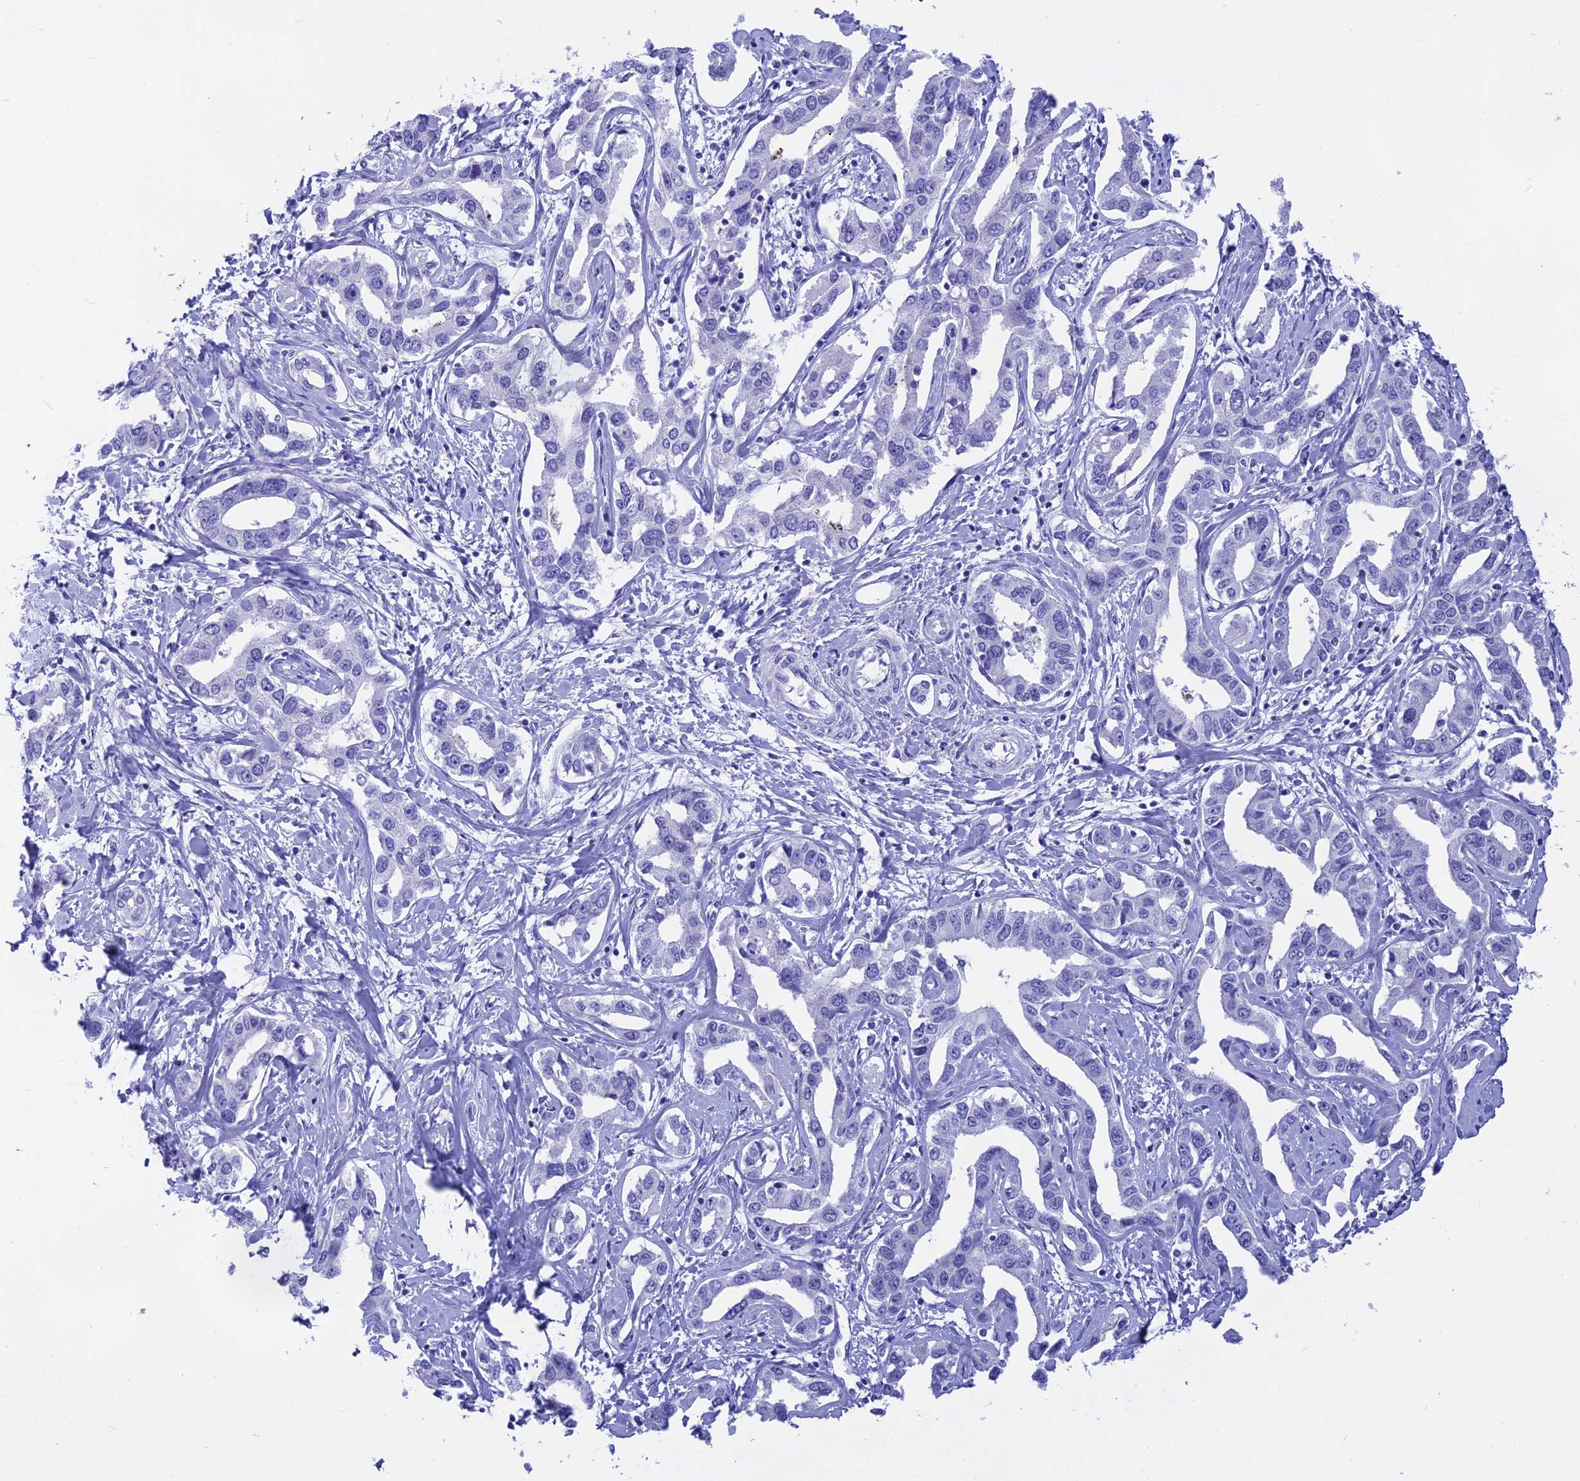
{"staining": {"intensity": "negative", "quantity": "none", "location": "none"}, "tissue": "liver cancer", "cell_type": "Tumor cells", "image_type": "cancer", "snomed": [{"axis": "morphology", "description": "Cholangiocarcinoma"}, {"axis": "topography", "description": "Liver"}], "caption": "This is a micrograph of immunohistochemistry staining of liver cholangiocarcinoma, which shows no staining in tumor cells.", "gene": "ISCA1", "patient": {"sex": "male", "age": 59}}